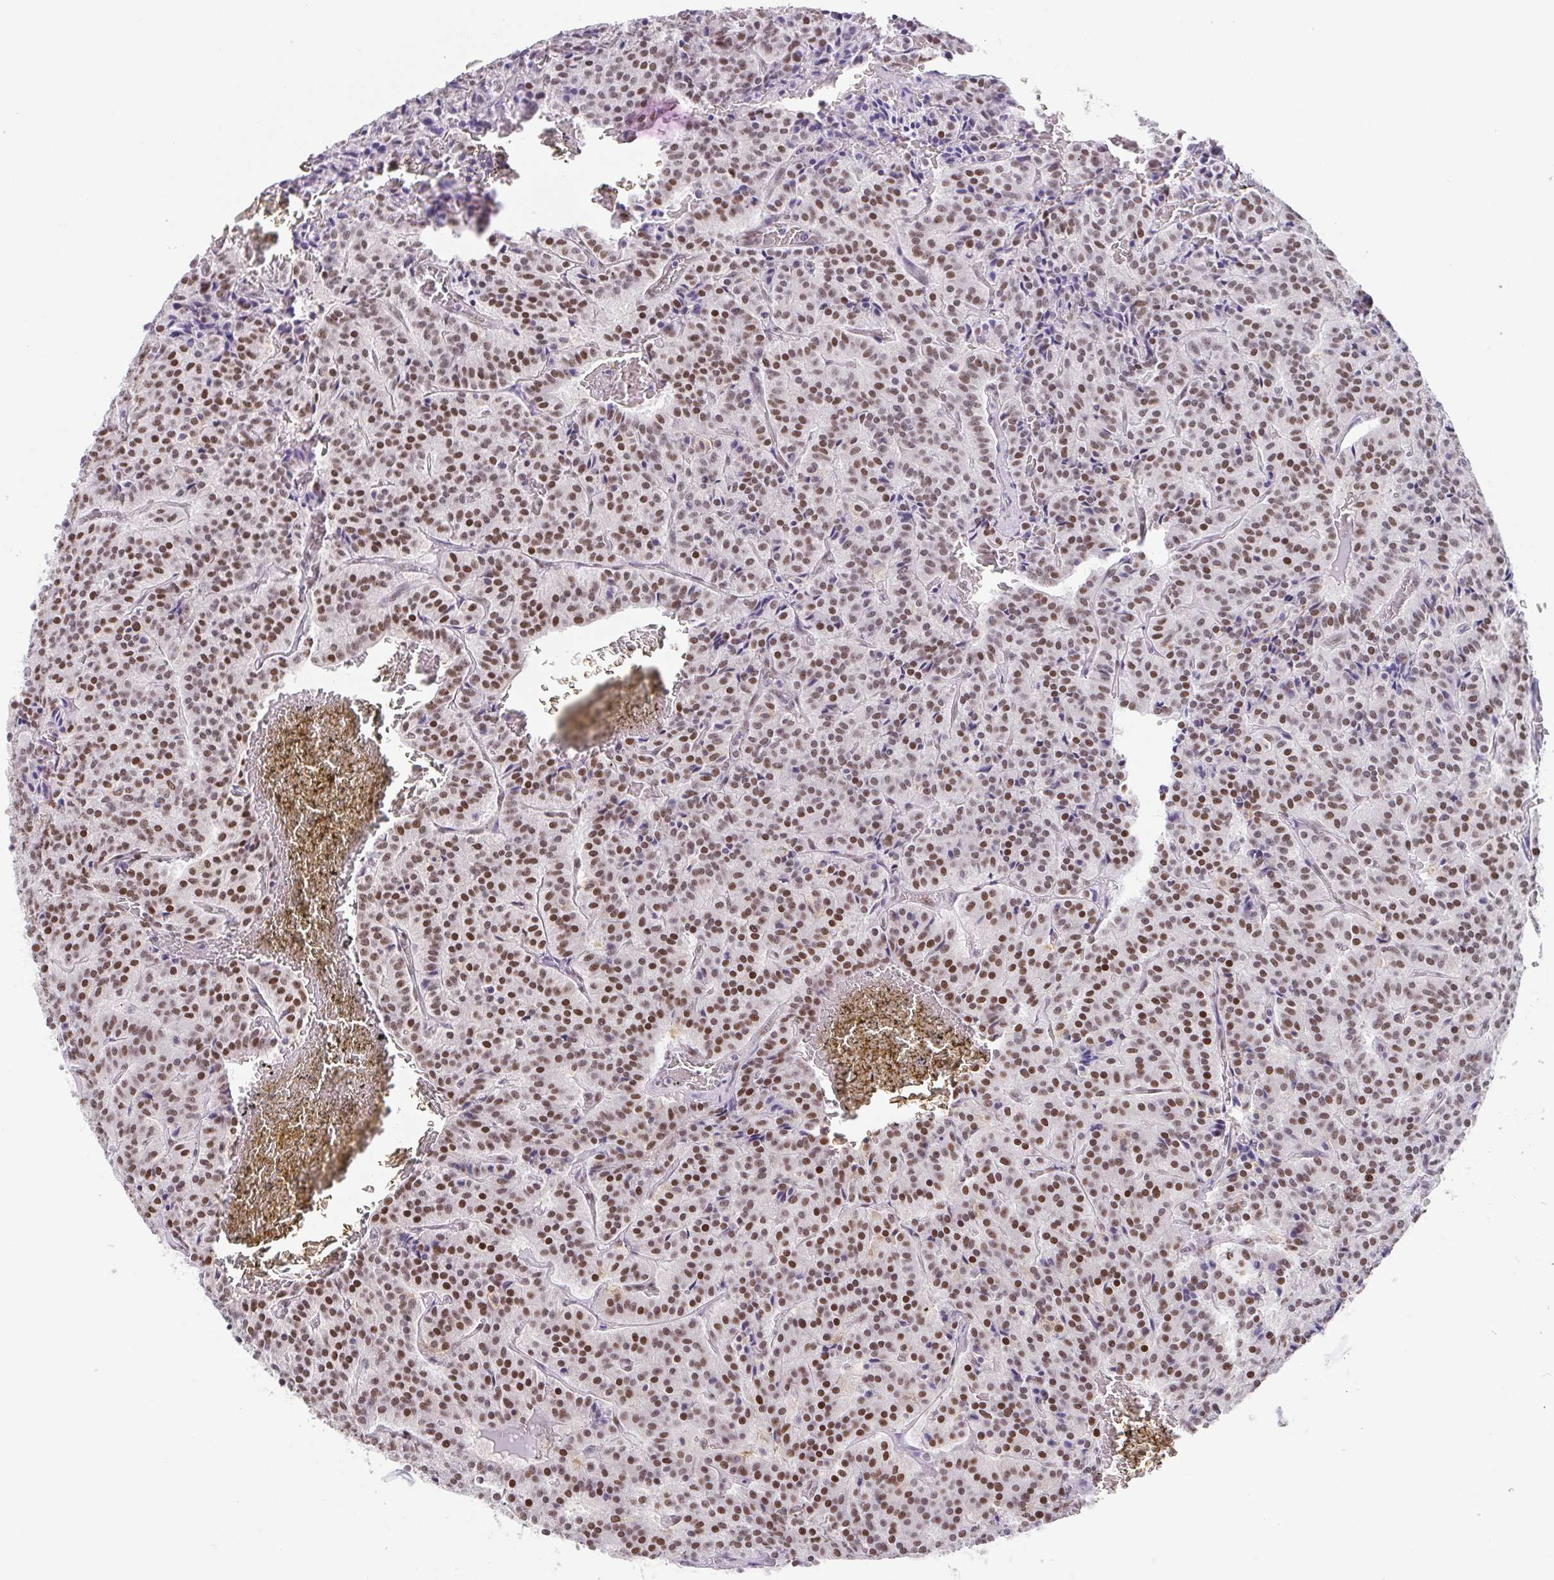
{"staining": {"intensity": "moderate", "quantity": ">75%", "location": "nuclear"}, "tissue": "carcinoid", "cell_type": "Tumor cells", "image_type": "cancer", "snomed": [{"axis": "morphology", "description": "Carcinoid, malignant, NOS"}, {"axis": "topography", "description": "Lung"}], "caption": "Protein positivity by immunohistochemistry demonstrates moderate nuclear positivity in approximately >75% of tumor cells in carcinoid. The staining was performed using DAB (3,3'-diaminobenzidine) to visualize the protein expression in brown, while the nuclei were stained in blue with hematoxylin (Magnification: 20x).", "gene": "SLC7A10", "patient": {"sex": "male", "age": 70}}